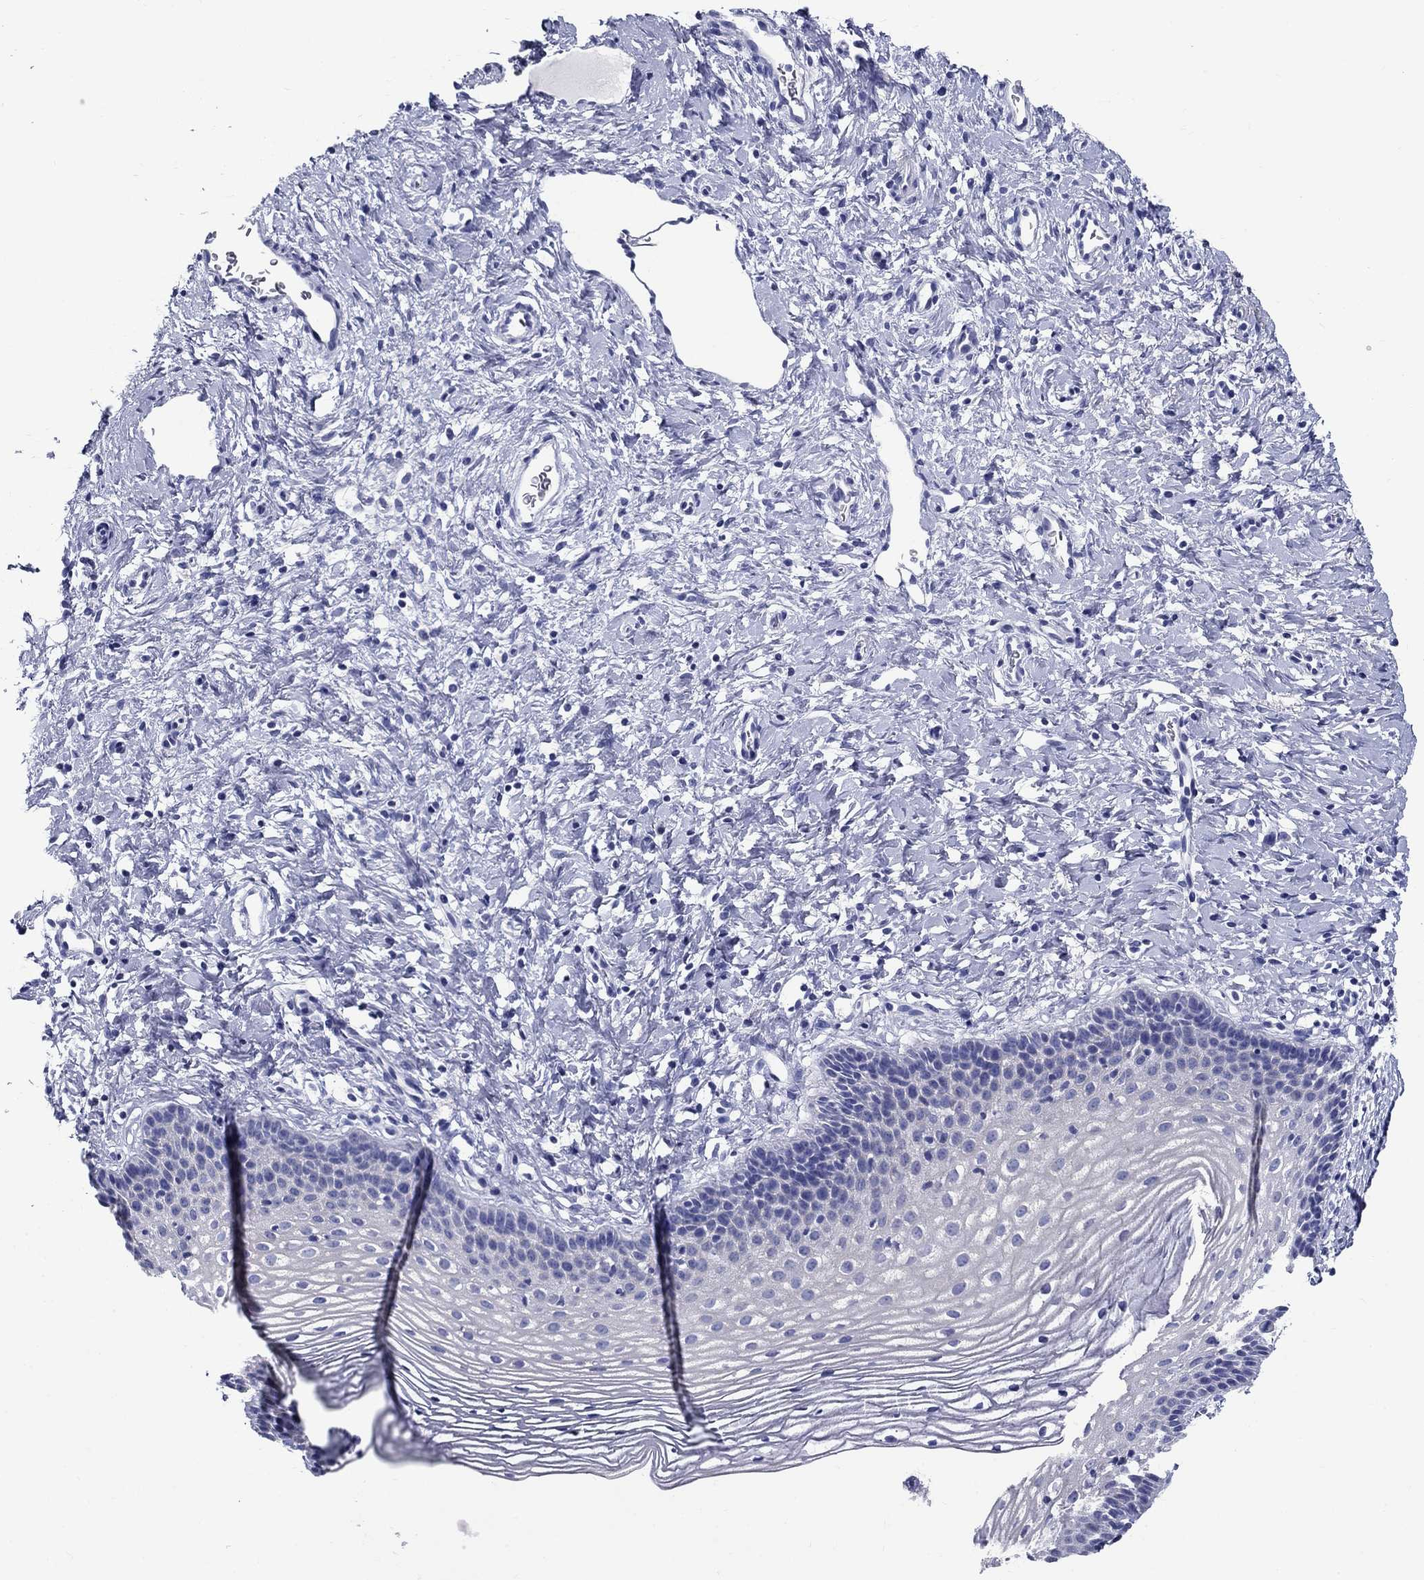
{"staining": {"intensity": "negative", "quantity": "none", "location": "none"}, "tissue": "cervix", "cell_type": "Squamous epithelial cells", "image_type": "normal", "snomed": [{"axis": "morphology", "description": "Normal tissue, NOS"}, {"axis": "topography", "description": "Cervix"}], "caption": "Cervix was stained to show a protein in brown. There is no significant staining in squamous epithelial cells. Nuclei are stained in blue.", "gene": "UPB1", "patient": {"sex": "female", "age": 39}}